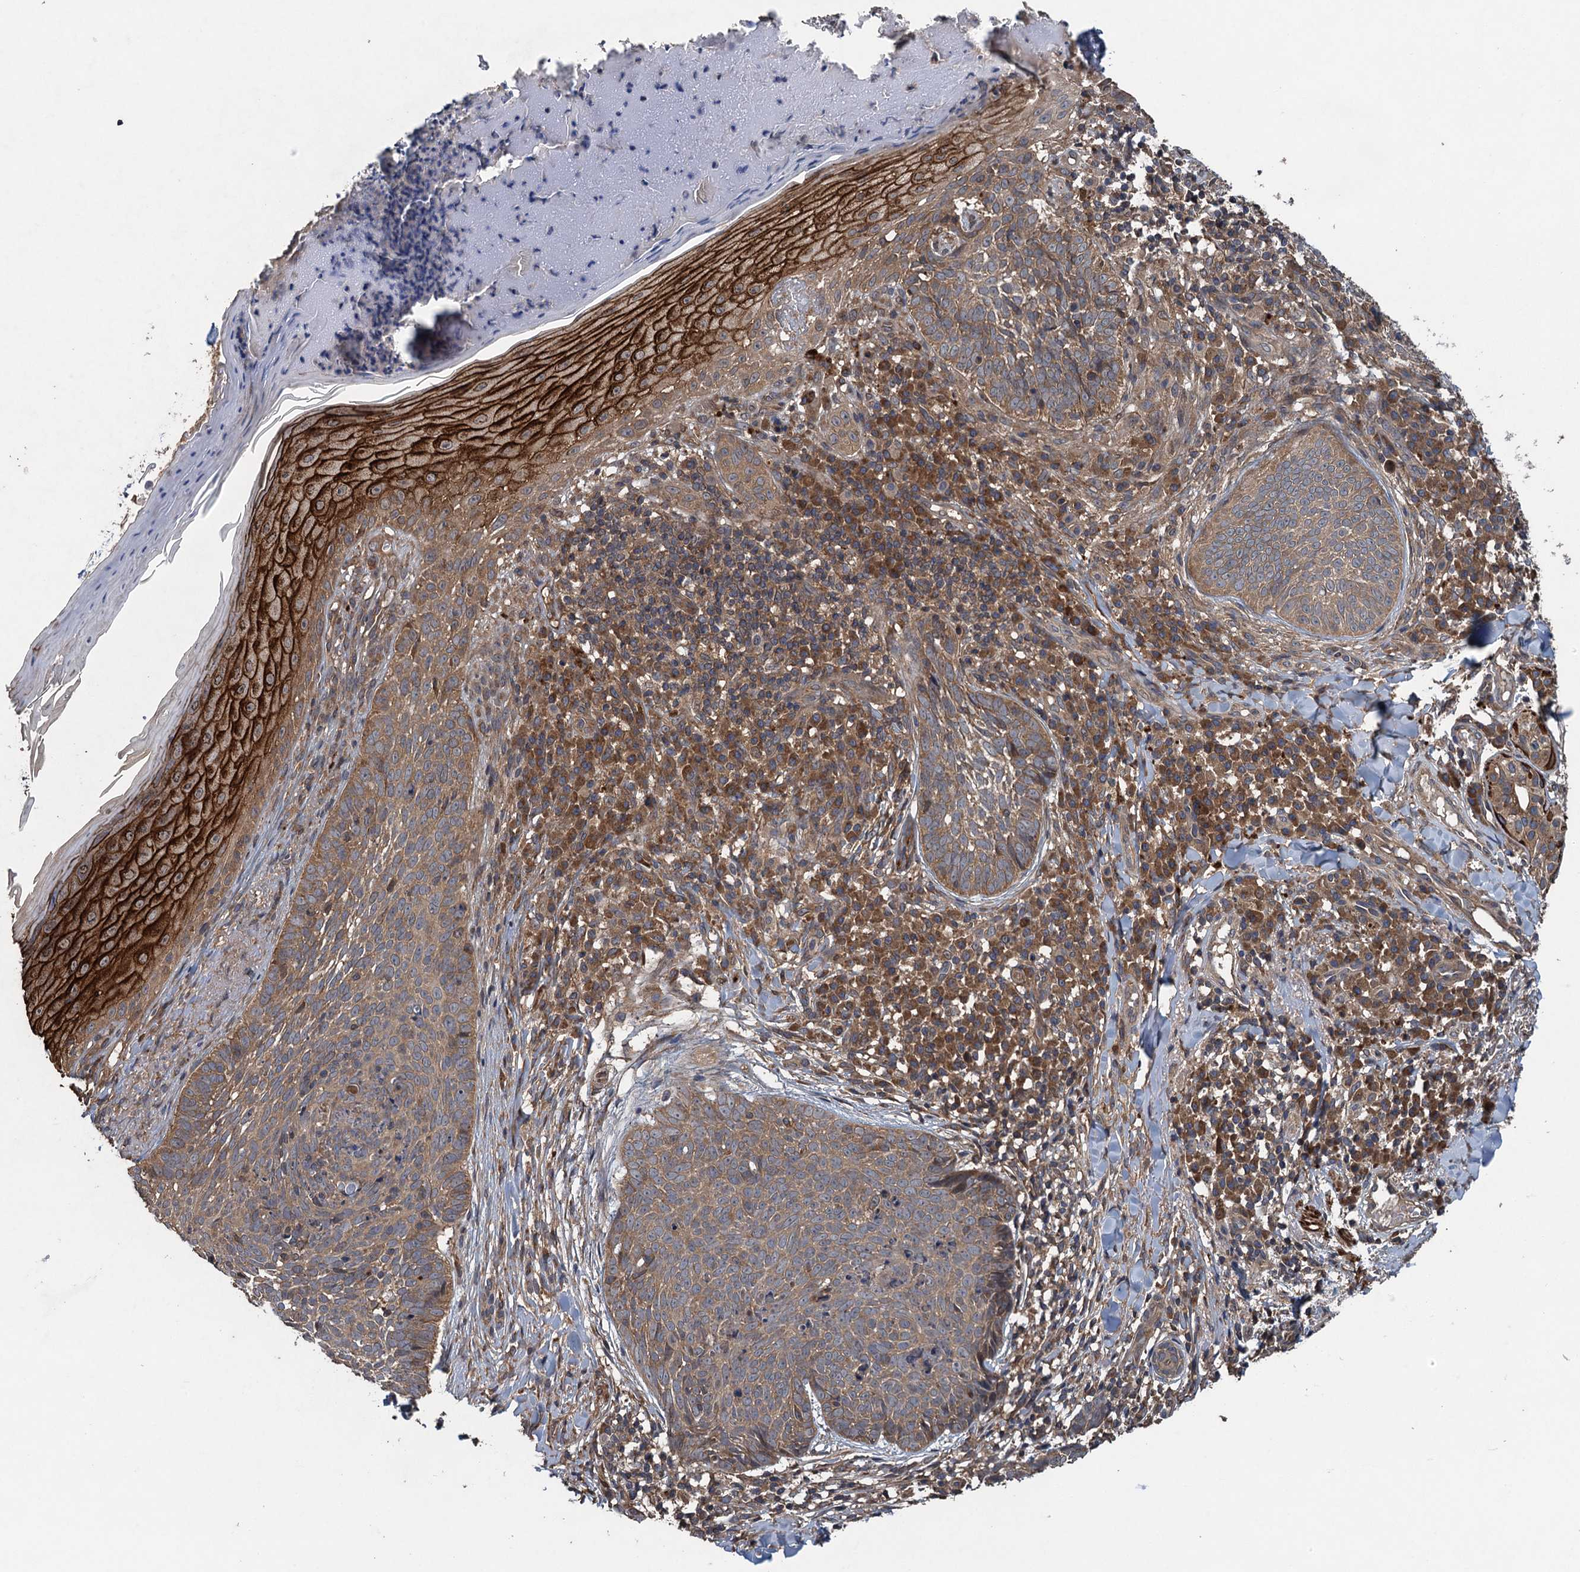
{"staining": {"intensity": "moderate", "quantity": ">75%", "location": "cytoplasmic/membranous"}, "tissue": "skin cancer", "cell_type": "Tumor cells", "image_type": "cancer", "snomed": [{"axis": "morphology", "description": "Basal cell carcinoma"}, {"axis": "topography", "description": "Skin"}], "caption": "This photomicrograph displays IHC staining of human basal cell carcinoma (skin), with medium moderate cytoplasmic/membranous staining in approximately >75% of tumor cells.", "gene": "CNTN5", "patient": {"sex": "female", "age": 61}}